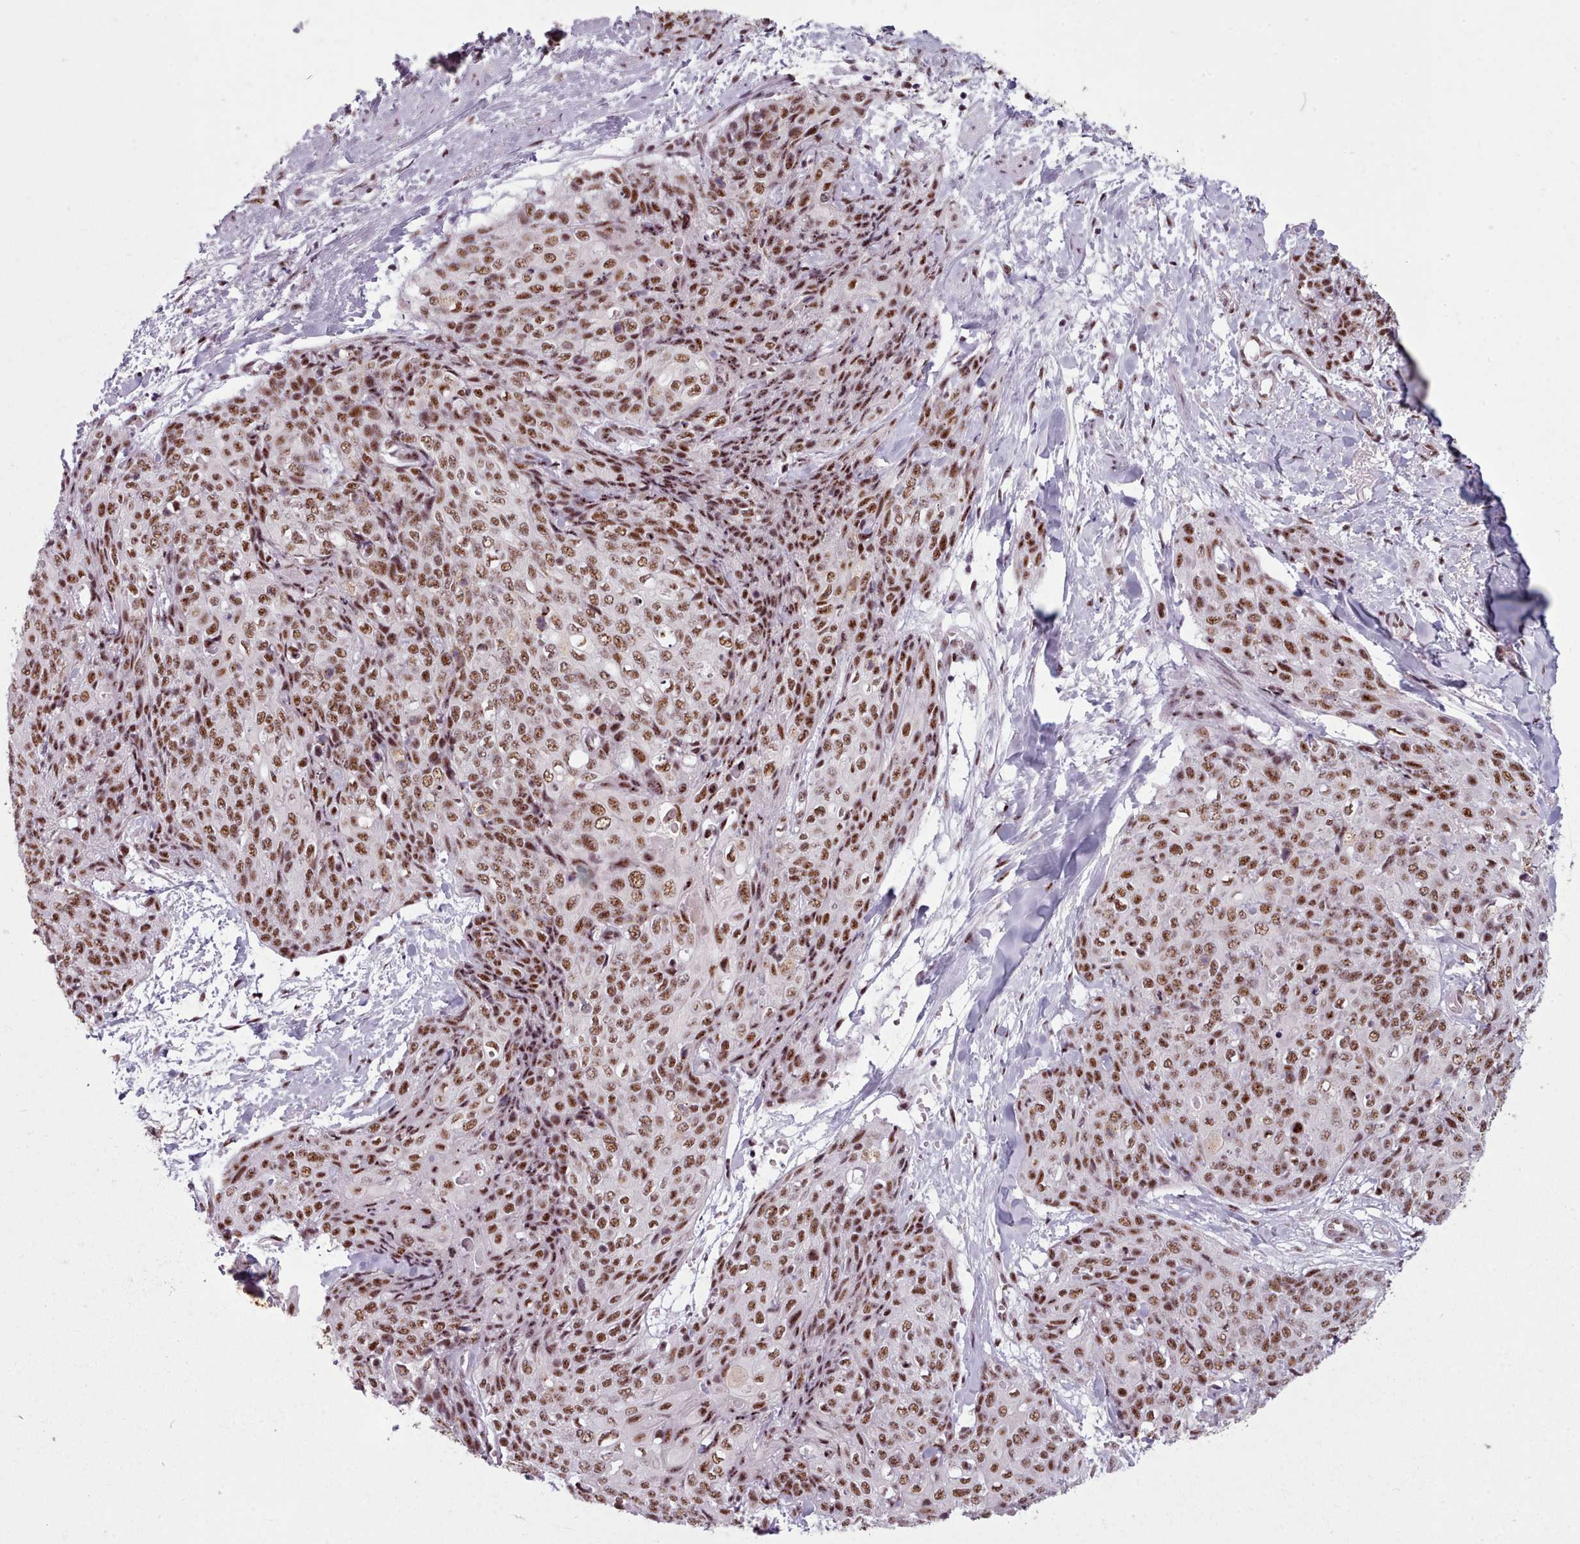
{"staining": {"intensity": "moderate", "quantity": ">75%", "location": "nuclear"}, "tissue": "skin cancer", "cell_type": "Tumor cells", "image_type": "cancer", "snomed": [{"axis": "morphology", "description": "Squamous cell carcinoma, NOS"}, {"axis": "topography", "description": "Skin"}, {"axis": "topography", "description": "Vulva"}], "caption": "Moderate nuclear protein staining is appreciated in approximately >75% of tumor cells in skin squamous cell carcinoma.", "gene": "SRRM1", "patient": {"sex": "female", "age": 85}}